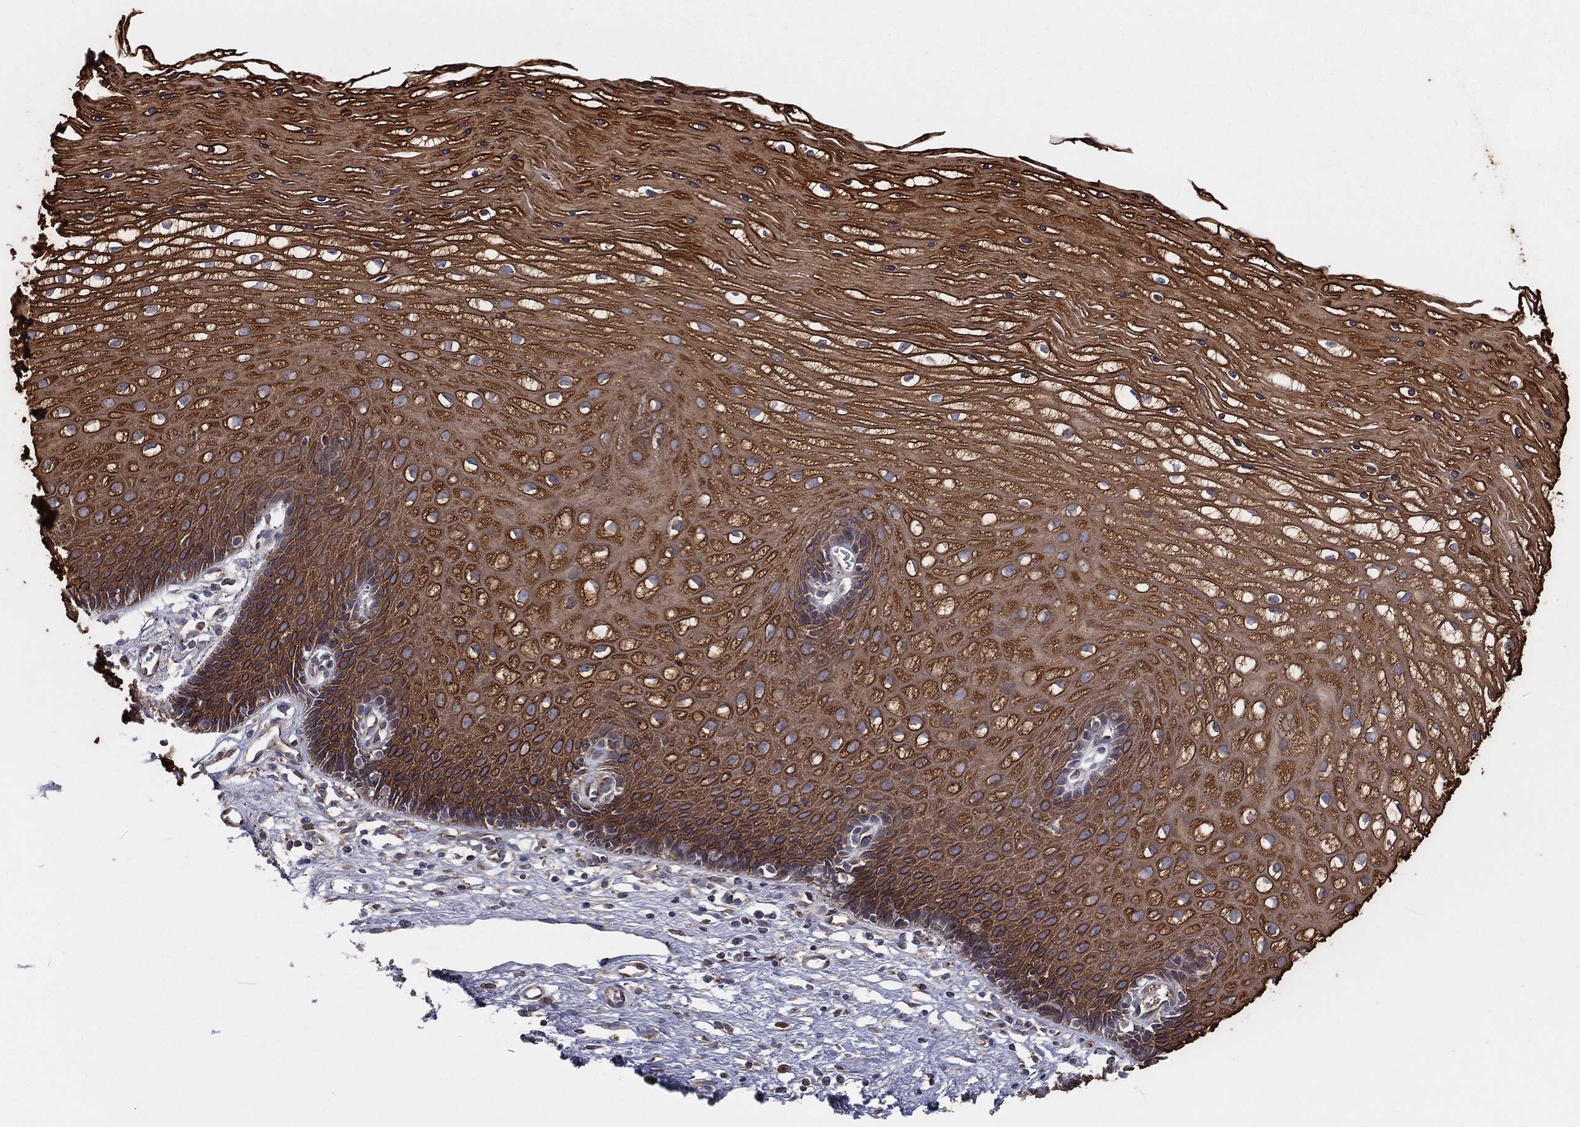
{"staining": {"intensity": "moderate", "quantity": ">75%", "location": "cytoplasmic/membranous"}, "tissue": "cervix", "cell_type": "Glandular cells", "image_type": "normal", "snomed": [{"axis": "morphology", "description": "Normal tissue, NOS"}, {"axis": "topography", "description": "Cervix"}], "caption": "Benign cervix was stained to show a protein in brown. There is medium levels of moderate cytoplasmic/membranous expression in approximately >75% of glandular cells. The staining was performed using DAB to visualize the protein expression in brown, while the nuclei were stained in blue with hematoxylin (Magnification: 20x).", "gene": "EIF2B5", "patient": {"sex": "female", "age": 35}}